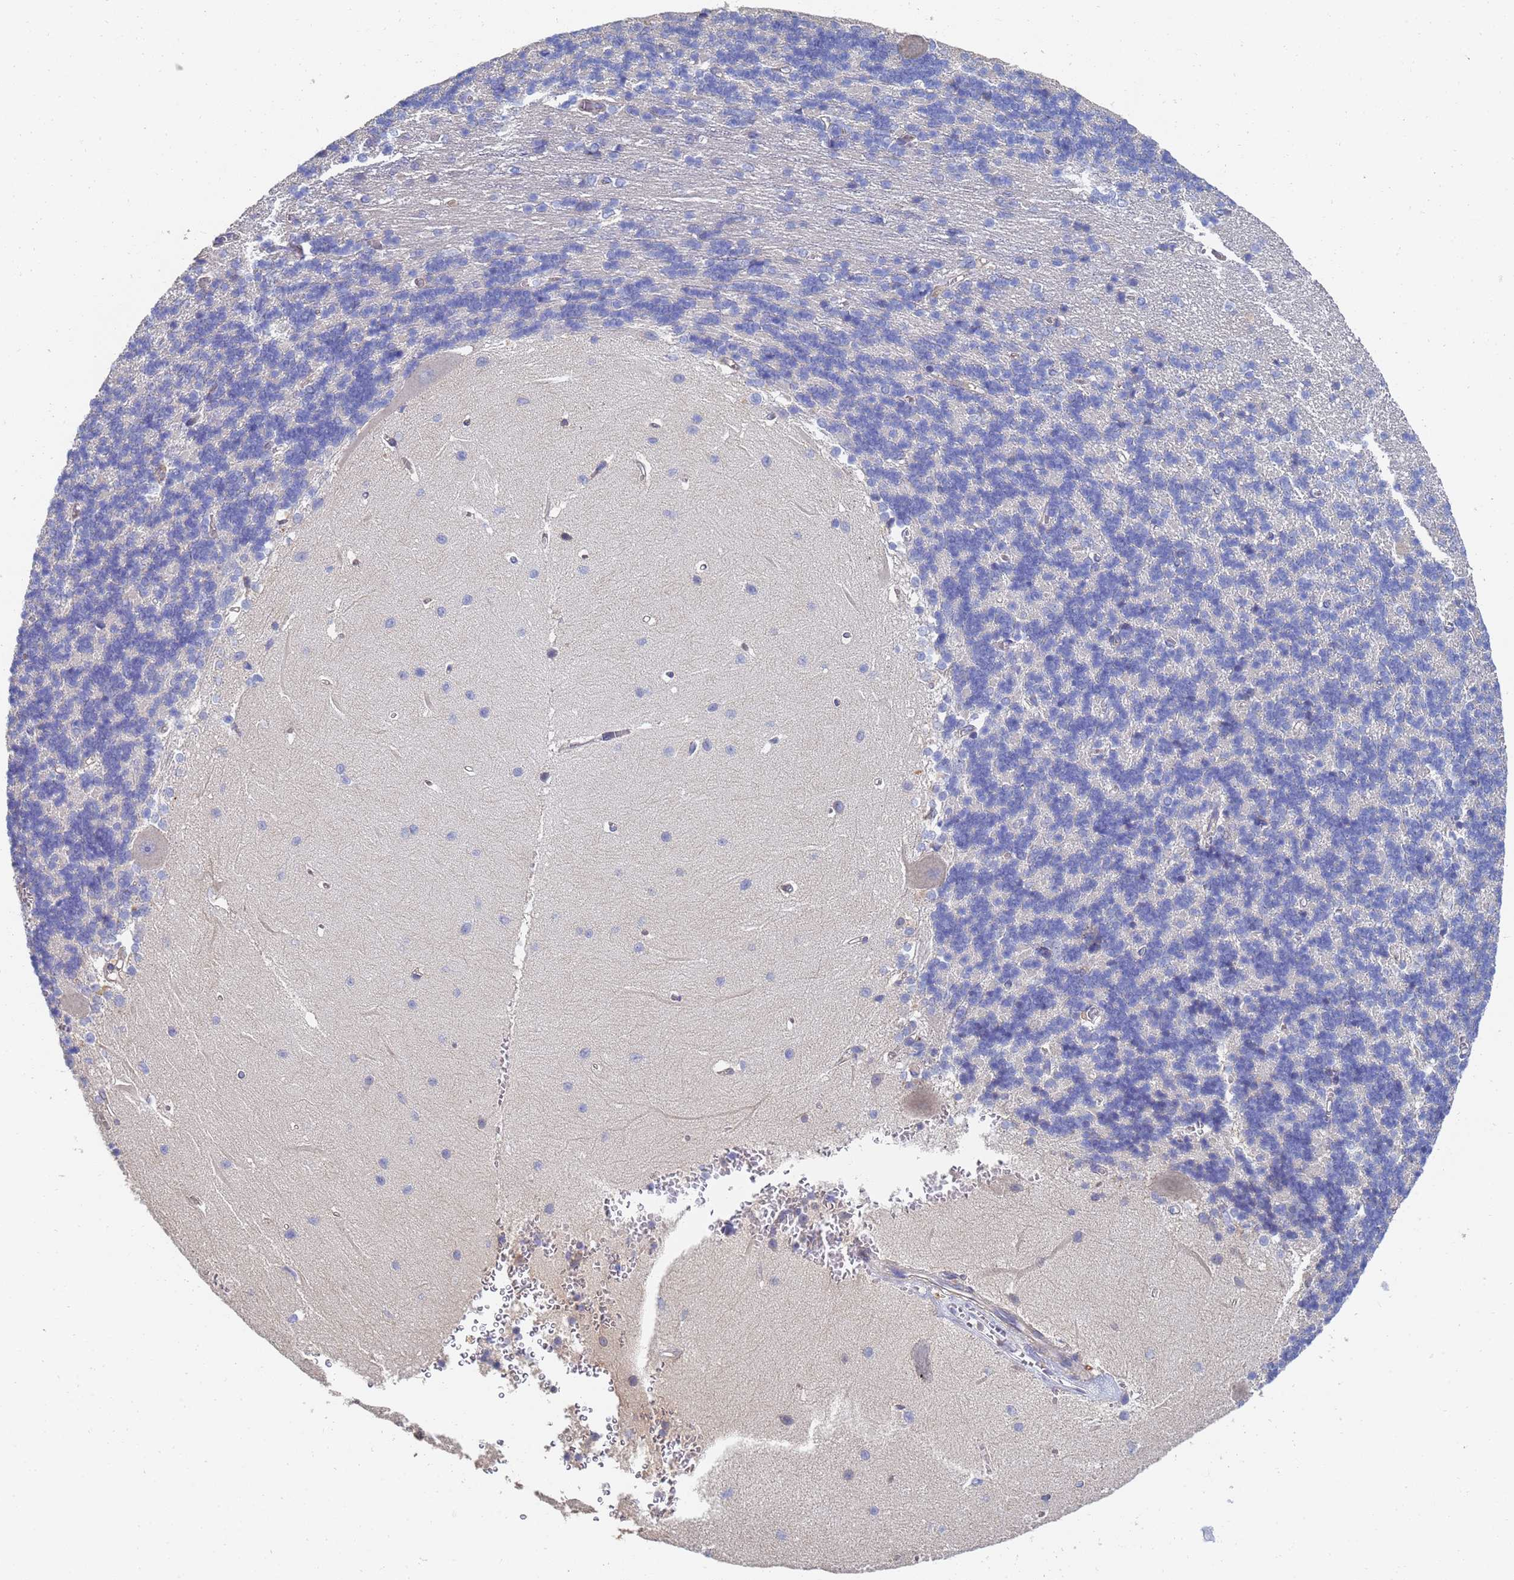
{"staining": {"intensity": "negative", "quantity": "none", "location": "none"}, "tissue": "cerebellum", "cell_type": "Cells in granular layer", "image_type": "normal", "snomed": [{"axis": "morphology", "description": "Normal tissue, NOS"}, {"axis": "topography", "description": "Cerebellum"}], "caption": "High magnification brightfield microscopy of normal cerebellum stained with DAB (3,3'-diaminobenzidine) (brown) and counterstained with hematoxylin (blue): cells in granular layer show no significant expression. (Immunohistochemistry, brightfield microscopy, high magnification).", "gene": "LBX2", "patient": {"sex": "male", "age": 37}}